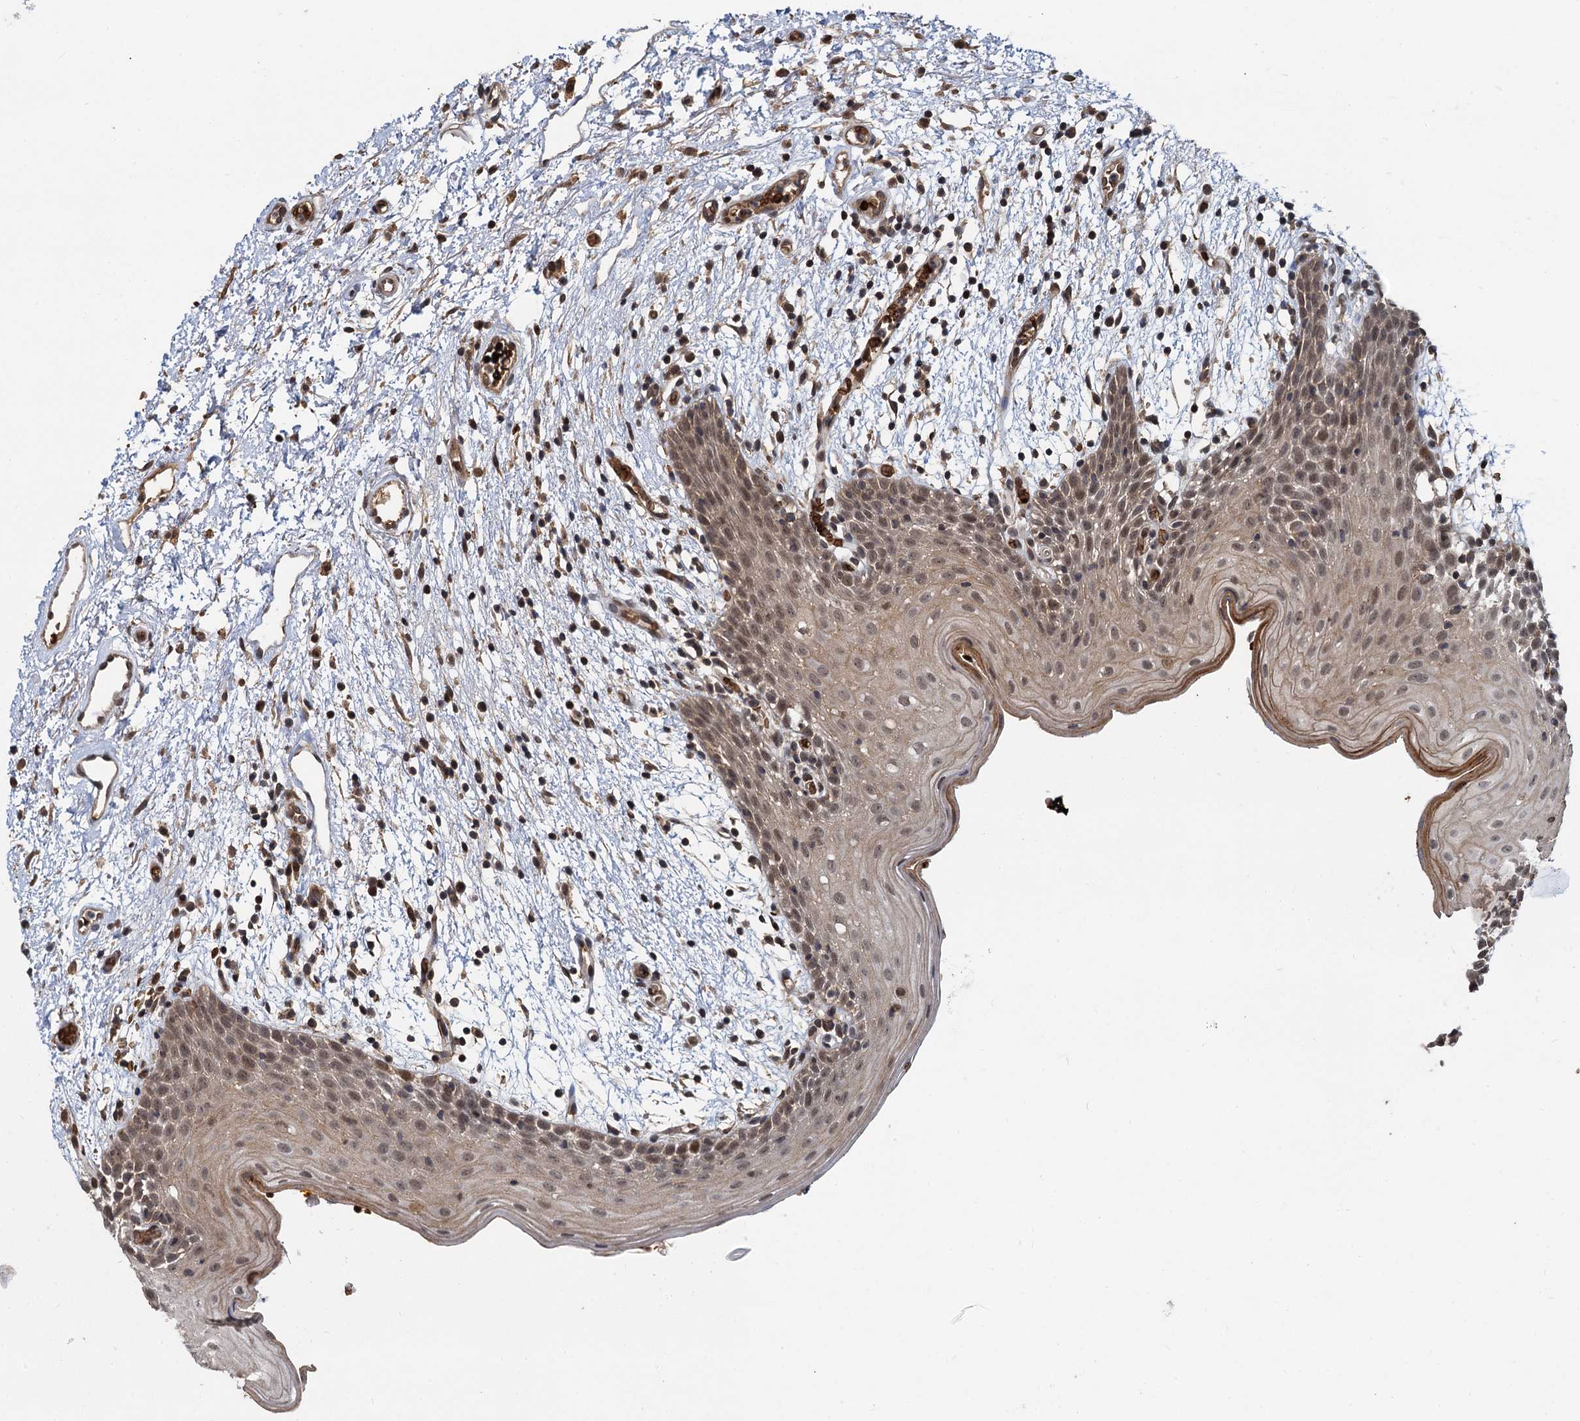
{"staining": {"intensity": "moderate", "quantity": ">75%", "location": "cytoplasmic/membranous,nuclear"}, "tissue": "oral mucosa", "cell_type": "Squamous epithelial cells", "image_type": "normal", "snomed": [{"axis": "morphology", "description": "Normal tissue, NOS"}, {"axis": "topography", "description": "Skeletal muscle"}, {"axis": "topography", "description": "Oral tissue"}, {"axis": "topography", "description": "Salivary gland"}, {"axis": "topography", "description": "Peripheral nerve tissue"}], "caption": "Protein expression by immunohistochemistry demonstrates moderate cytoplasmic/membranous,nuclear positivity in approximately >75% of squamous epithelial cells in benign oral mucosa.", "gene": "FANCI", "patient": {"sex": "male", "age": 54}}